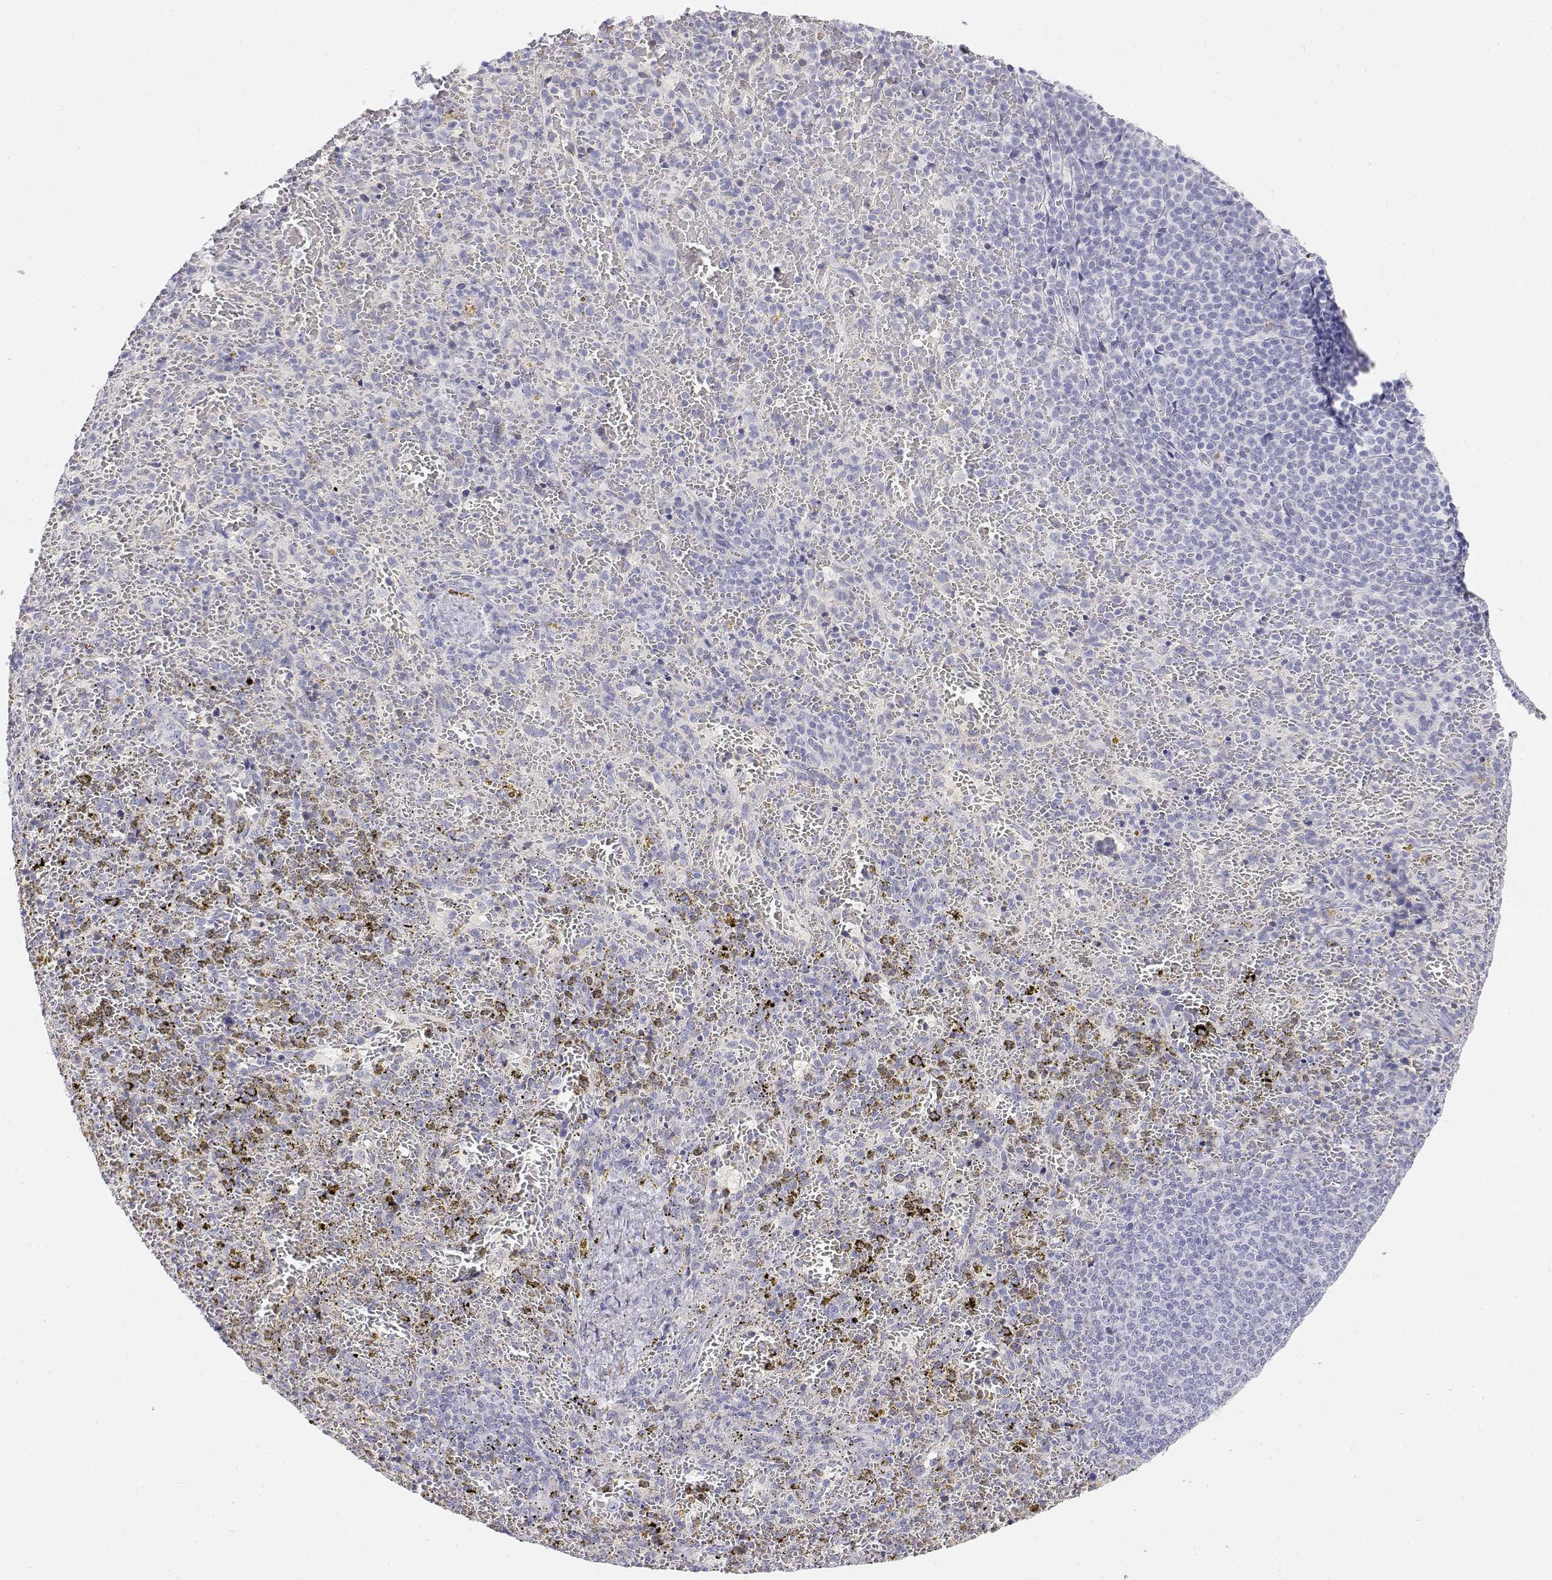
{"staining": {"intensity": "negative", "quantity": "none", "location": "none"}, "tissue": "spleen", "cell_type": "Cells in red pulp", "image_type": "normal", "snomed": [{"axis": "morphology", "description": "Normal tissue, NOS"}, {"axis": "topography", "description": "Spleen"}], "caption": "This micrograph is of benign spleen stained with IHC to label a protein in brown with the nuclei are counter-stained blue. There is no expression in cells in red pulp. (Brightfield microscopy of DAB (3,3'-diaminobenzidine) immunohistochemistry (IHC) at high magnification).", "gene": "MISP", "patient": {"sex": "female", "age": 50}}